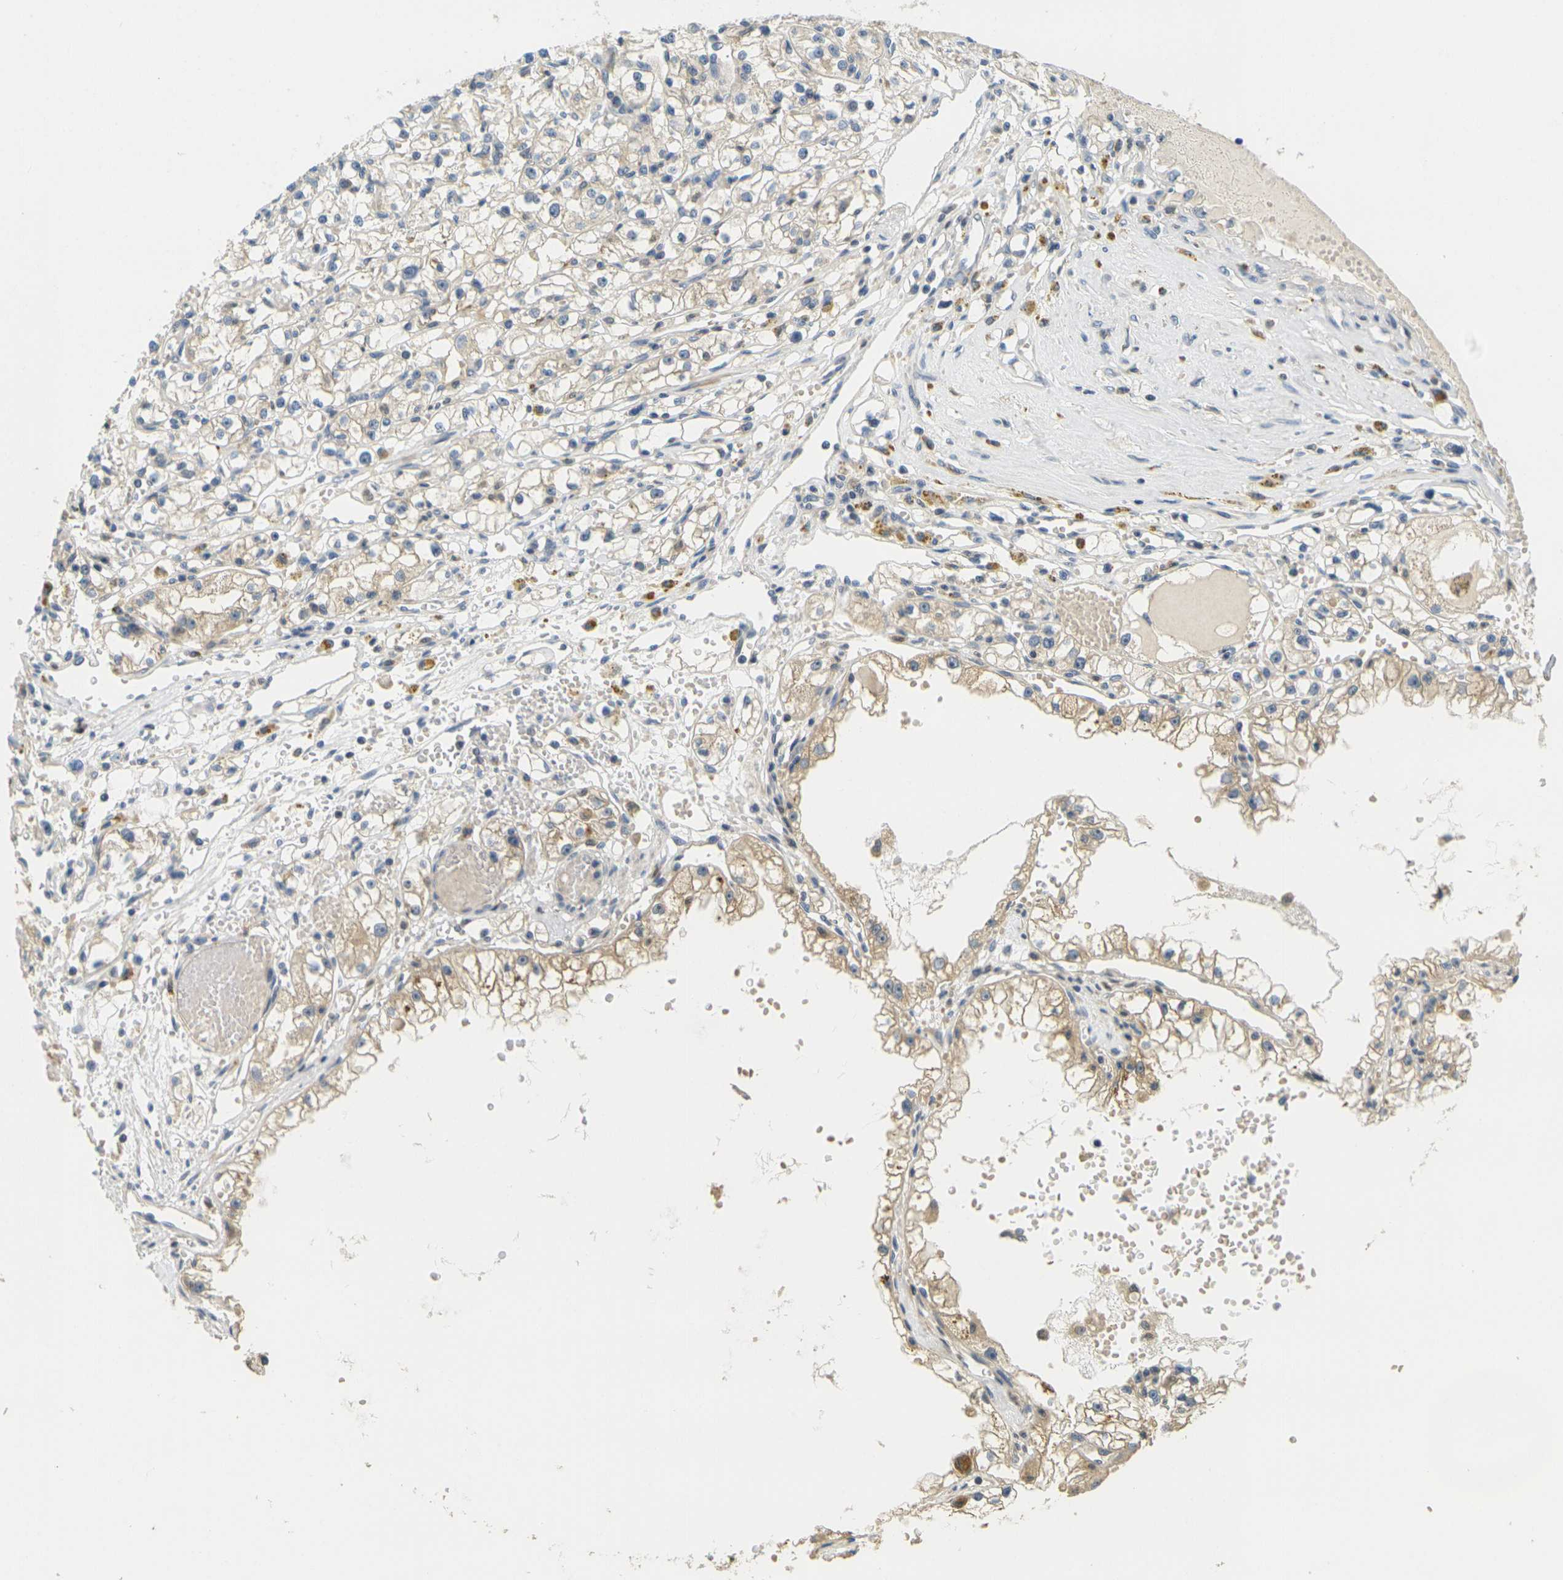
{"staining": {"intensity": "weak", "quantity": ">75%", "location": "cytoplasmic/membranous"}, "tissue": "renal cancer", "cell_type": "Tumor cells", "image_type": "cancer", "snomed": [{"axis": "morphology", "description": "Adenocarcinoma, NOS"}, {"axis": "topography", "description": "Kidney"}], "caption": "The photomicrograph shows a brown stain indicating the presence of a protein in the cytoplasmic/membranous of tumor cells in renal cancer.", "gene": "KLHL8", "patient": {"sex": "male", "age": 56}}